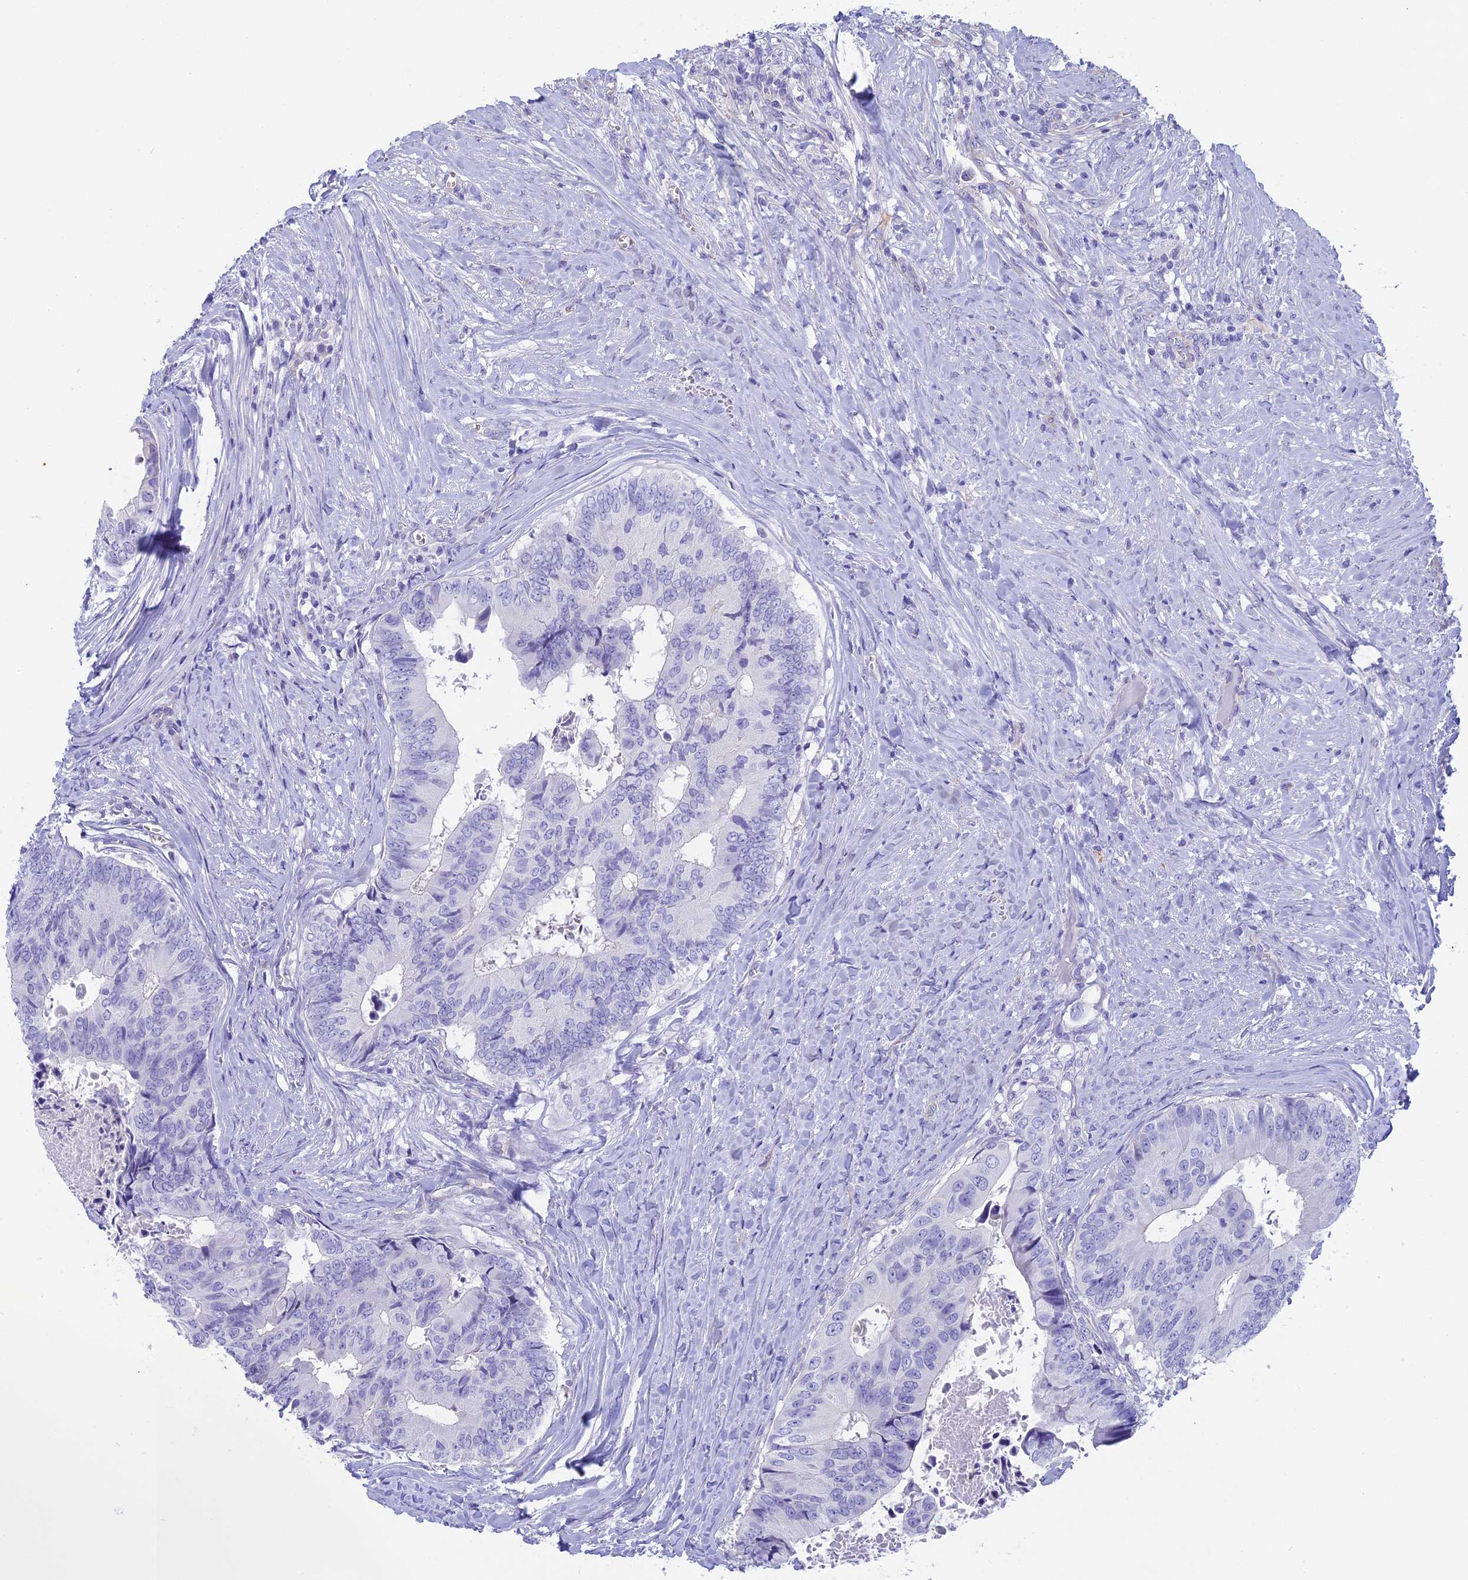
{"staining": {"intensity": "moderate", "quantity": "<25%", "location": "cytoplasmic/membranous"}, "tissue": "colorectal cancer", "cell_type": "Tumor cells", "image_type": "cancer", "snomed": [{"axis": "morphology", "description": "Adenocarcinoma, NOS"}, {"axis": "topography", "description": "Colon"}], "caption": "This micrograph reveals immunohistochemistry (IHC) staining of colorectal cancer (adenocarcinoma), with low moderate cytoplasmic/membranous expression in approximately <25% of tumor cells.", "gene": "TACSTD2", "patient": {"sex": "male", "age": 85}}